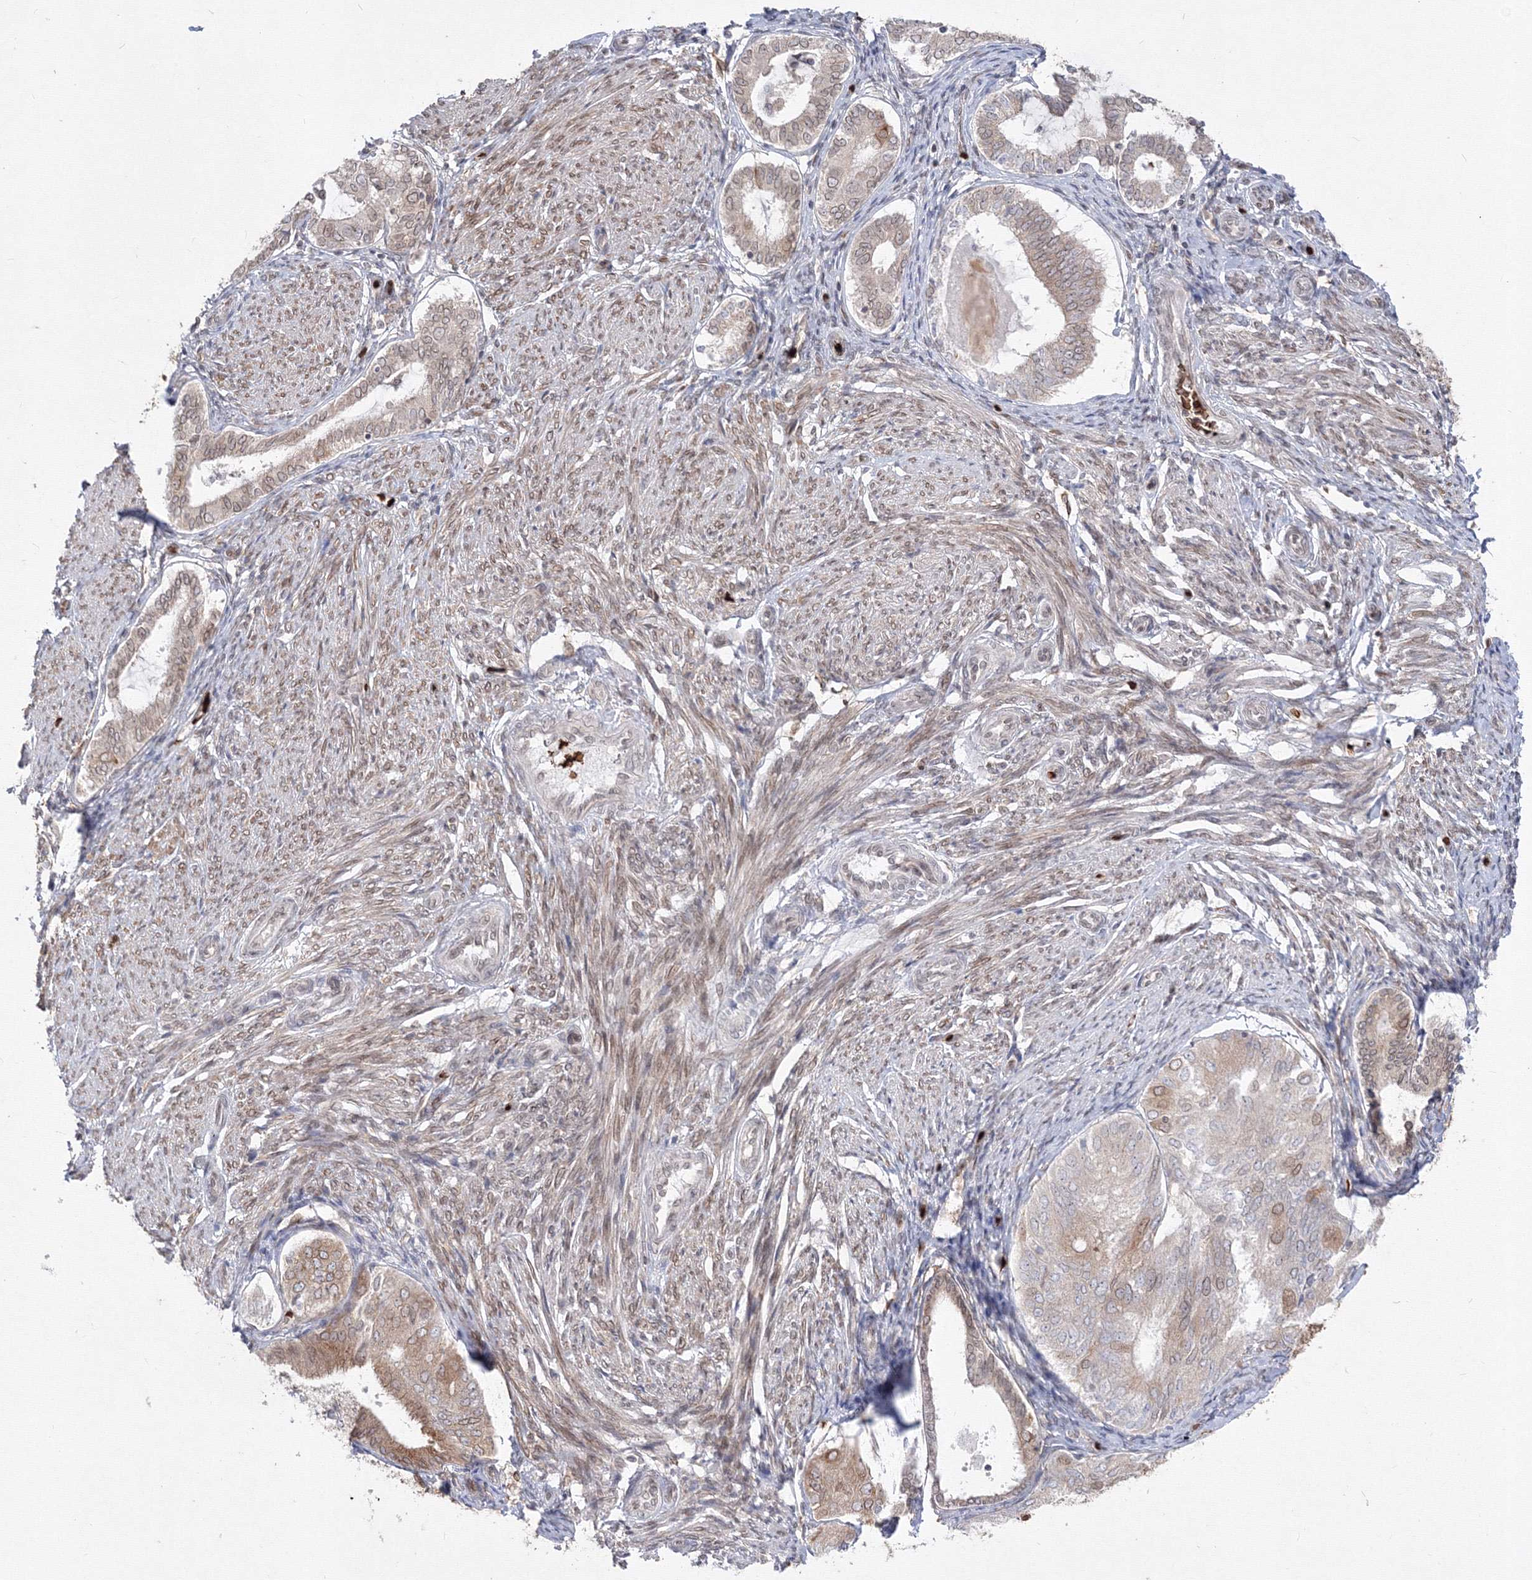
{"staining": {"intensity": "moderate", "quantity": "25%-75%", "location": "cytoplasmic/membranous,nuclear"}, "tissue": "endometrial cancer", "cell_type": "Tumor cells", "image_type": "cancer", "snomed": [{"axis": "morphology", "description": "Adenocarcinoma, NOS"}, {"axis": "topography", "description": "Endometrium"}], "caption": "Immunohistochemistry (IHC) (DAB (3,3'-diaminobenzidine)) staining of human adenocarcinoma (endometrial) demonstrates moderate cytoplasmic/membranous and nuclear protein expression in approximately 25%-75% of tumor cells.", "gene": "DNAJB2", "patient": {"sex": "female", "age": 81}}